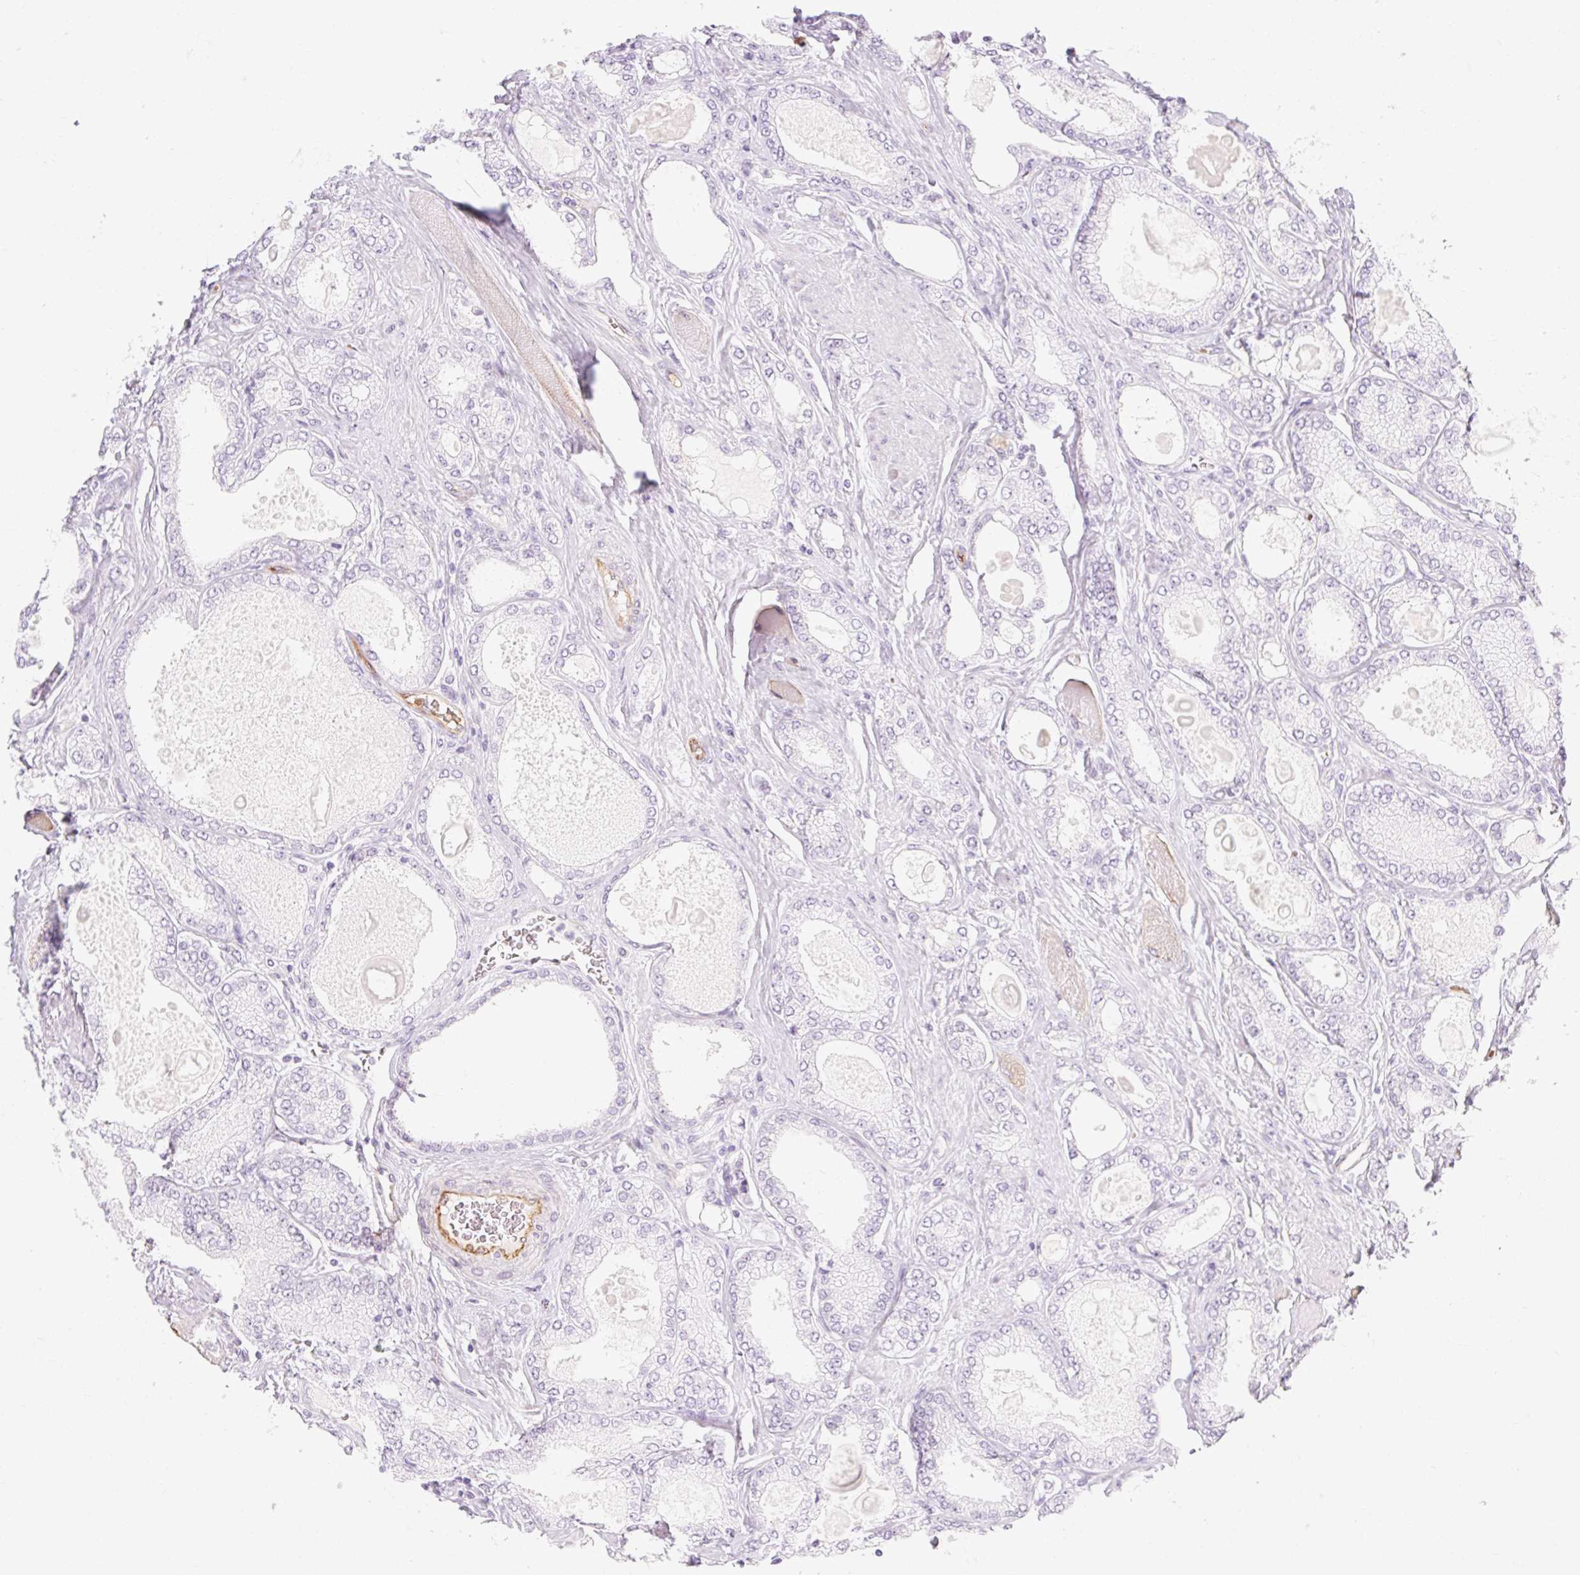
{"staining": {"intensity": "negative", "quantity": "none", "location": "none"}, "tissue": "prostate cancer", "cell_type": "Tumor cells", "image_type": "cancer", "snomed": [{"axis": "morphology", "description": "Adenocarcinoma, High grade"}, {"axis": "topography", "description": "Prostate"}], "caption": "High magnification brightfield microscopy of prostate adenocarcinoma (high-grade) stained with DAB (brown) and counterstained with hematoxylin (blue): tumor cells show no significant staining.", "gene": "TAF1L", "patient": {"sex": "male", "age": 68}}